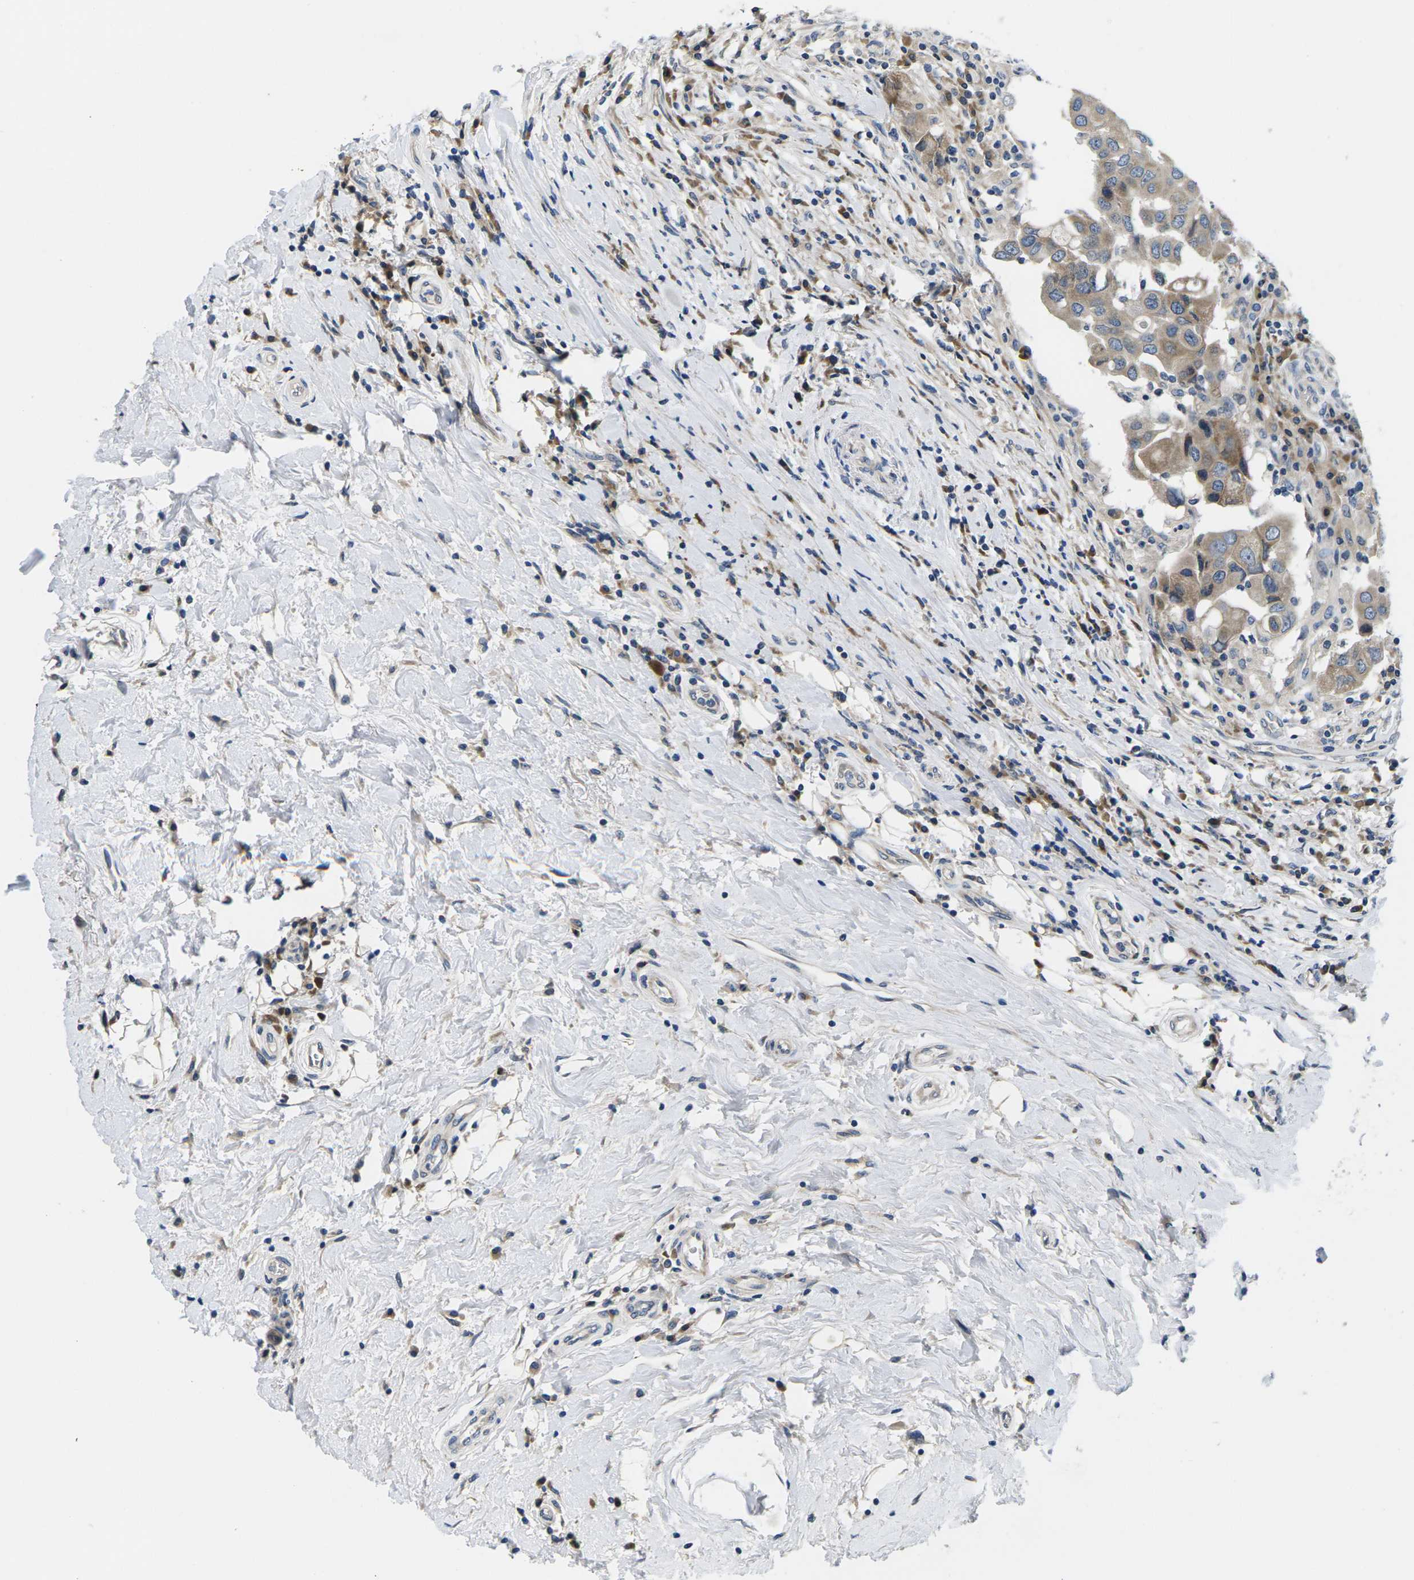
{"staining": {"intensity": "moderate", "quantity": ">75%", "location": "cytoplasmic/membranous"}, "tissue": "breast cancer", "cell_type": "Tumor cells", "image_type": "cancer", "snomed": [{"axis": "morphology", "description": "Duct carcinoma"}, {"axis": "topography", "description": "Breast"}], "caption": "Moderate cytoplasmic/membranous staining is appreciated in approximately >75% of tumor cells in breast cancer (infiltrating ductal carcinoma).", "gene": "ERGIC3", "patient": {"sex": "female", "age": 27}}